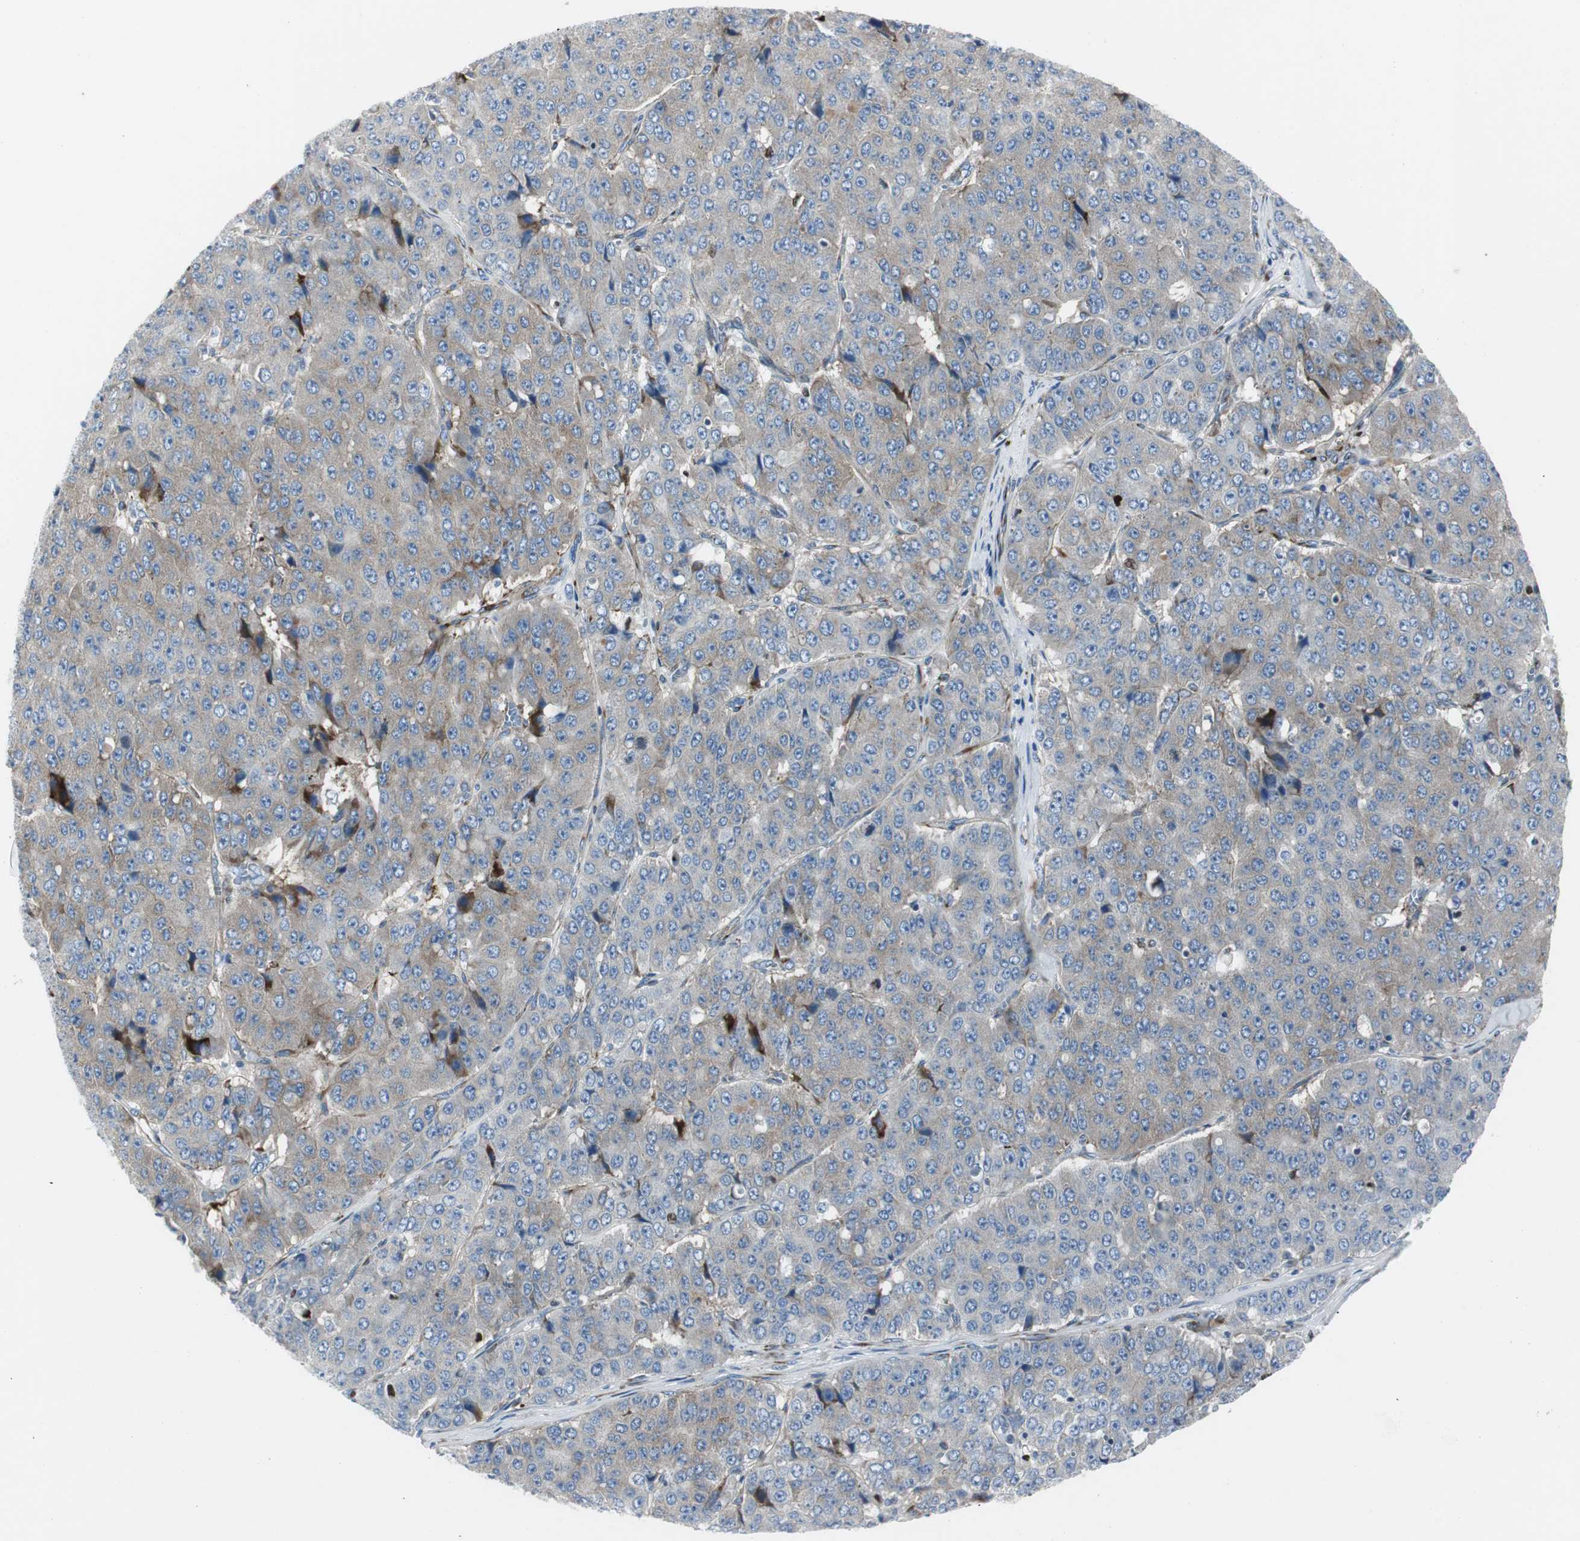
{"staining": {"intensity": "weak", "quantity": ">75%", "location": "cytoplasmic/membranous"}, "tissue": "pancreatic cancer", "cell_type": "Tumor cells", "image_type": "cancer", "snomed": [{"axis": "morphology", "description": "Adenocarcinoma, NOS"}, {"axis": "topography", "description": "Pancreas"}], "caption": "The immunohistochemical stain shows weak cytoplasmic/membranous staining in tumor cells of pancreatic cancer (adenocarcinoma) tissue.", "gene": "BBC3", "patient": {"sex": "male", "age": 50}}